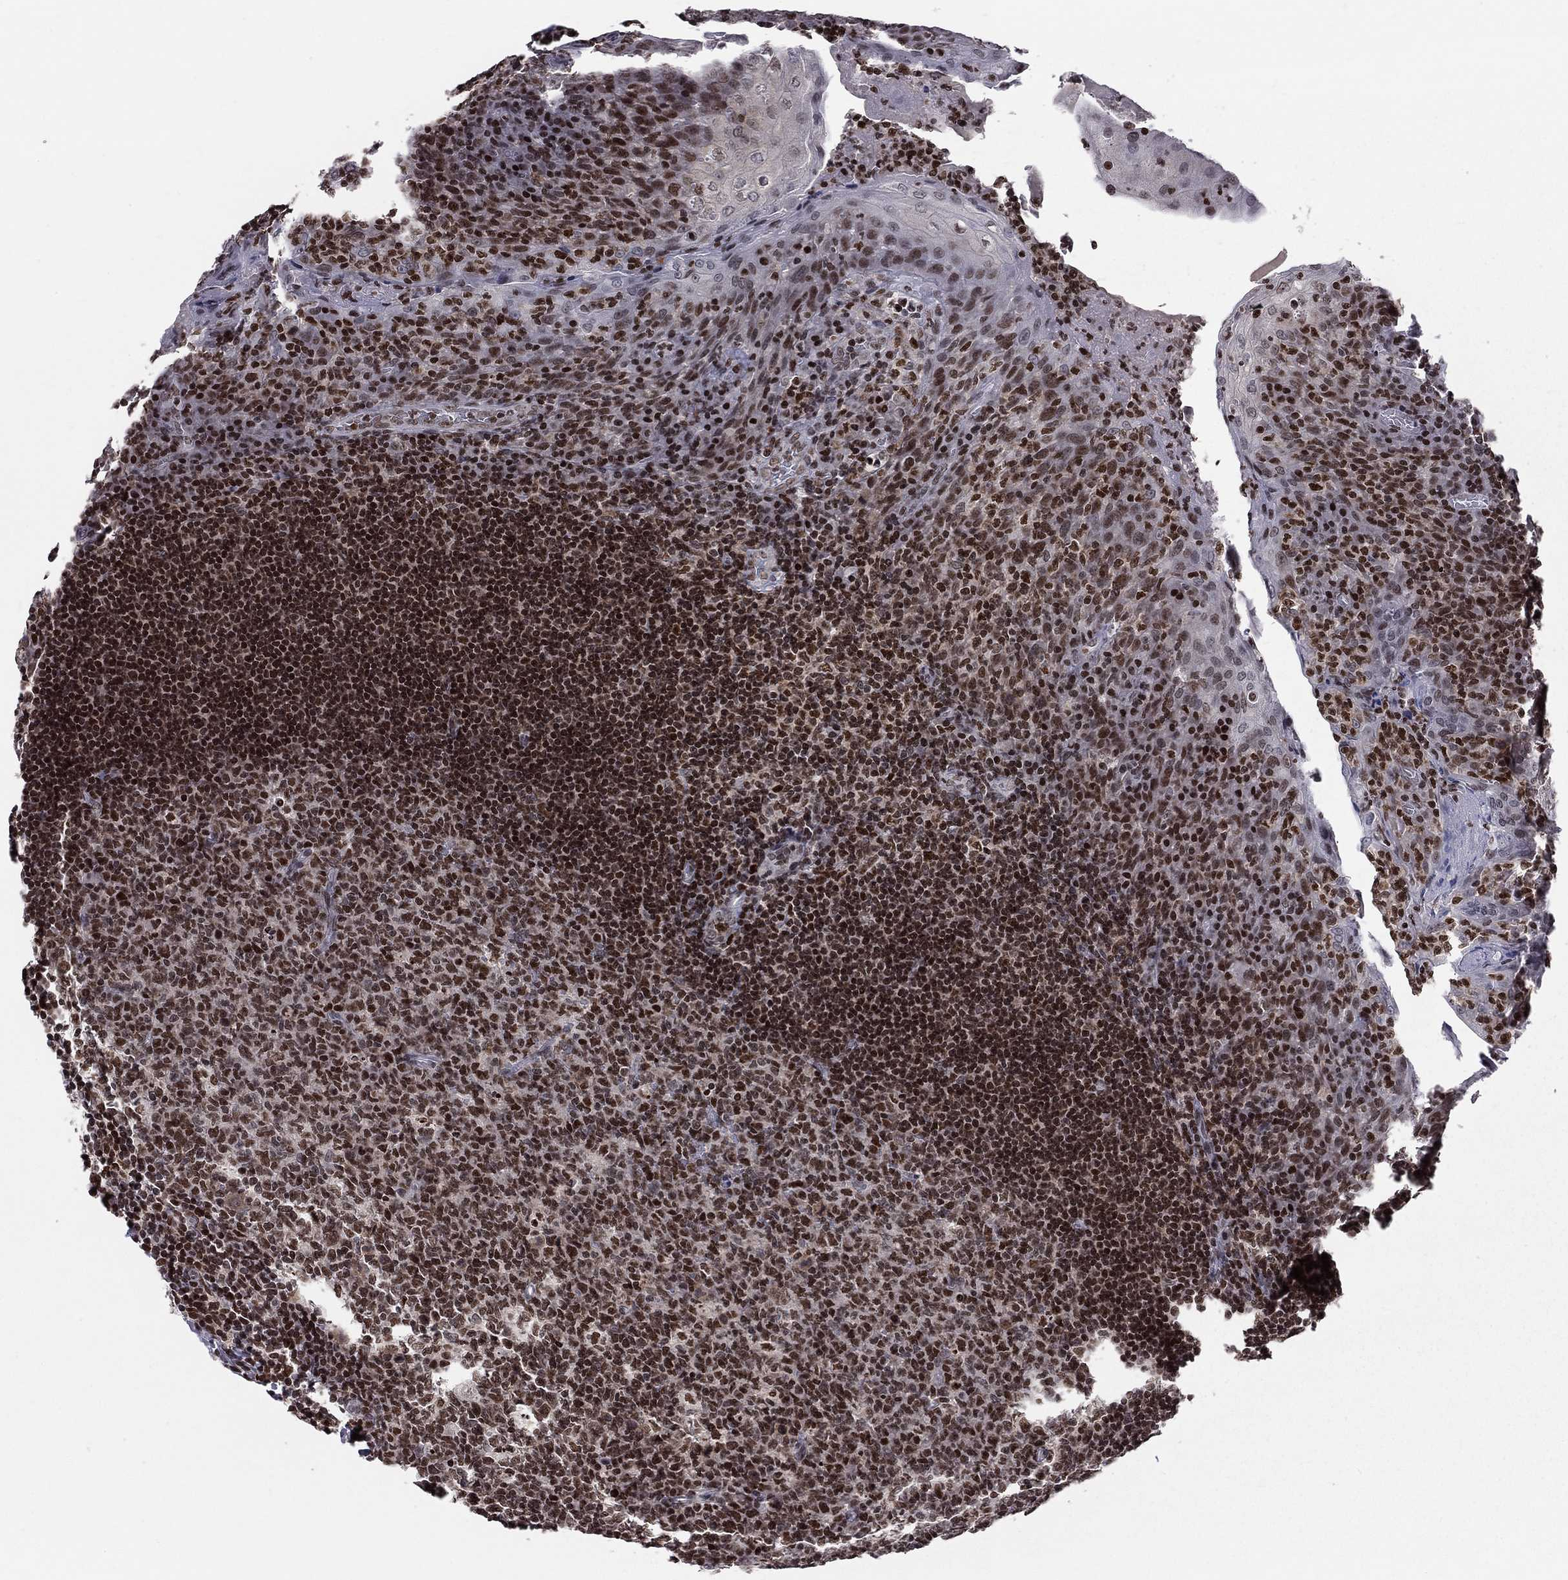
{"staining": {"intensity": "strong", "quantity": "25%-75%", "location": "nuclear"}, "tissue": "tonsil", "cell_type": "Germinal center cells", "image_type": "normal", "snomed": [{"axis": "morphology", "description": "Normal tissue, NOS"}, {"axis": "topography", "description": "Tonsil"}], "caption": "Immunohistochemical staining of normal human tonsil shows high levels of strong nuclear expression in about 25%-75% of germinal center cells.", "gene": "RNASEH2C", "patient": {"sex": "male", "age": 17}}